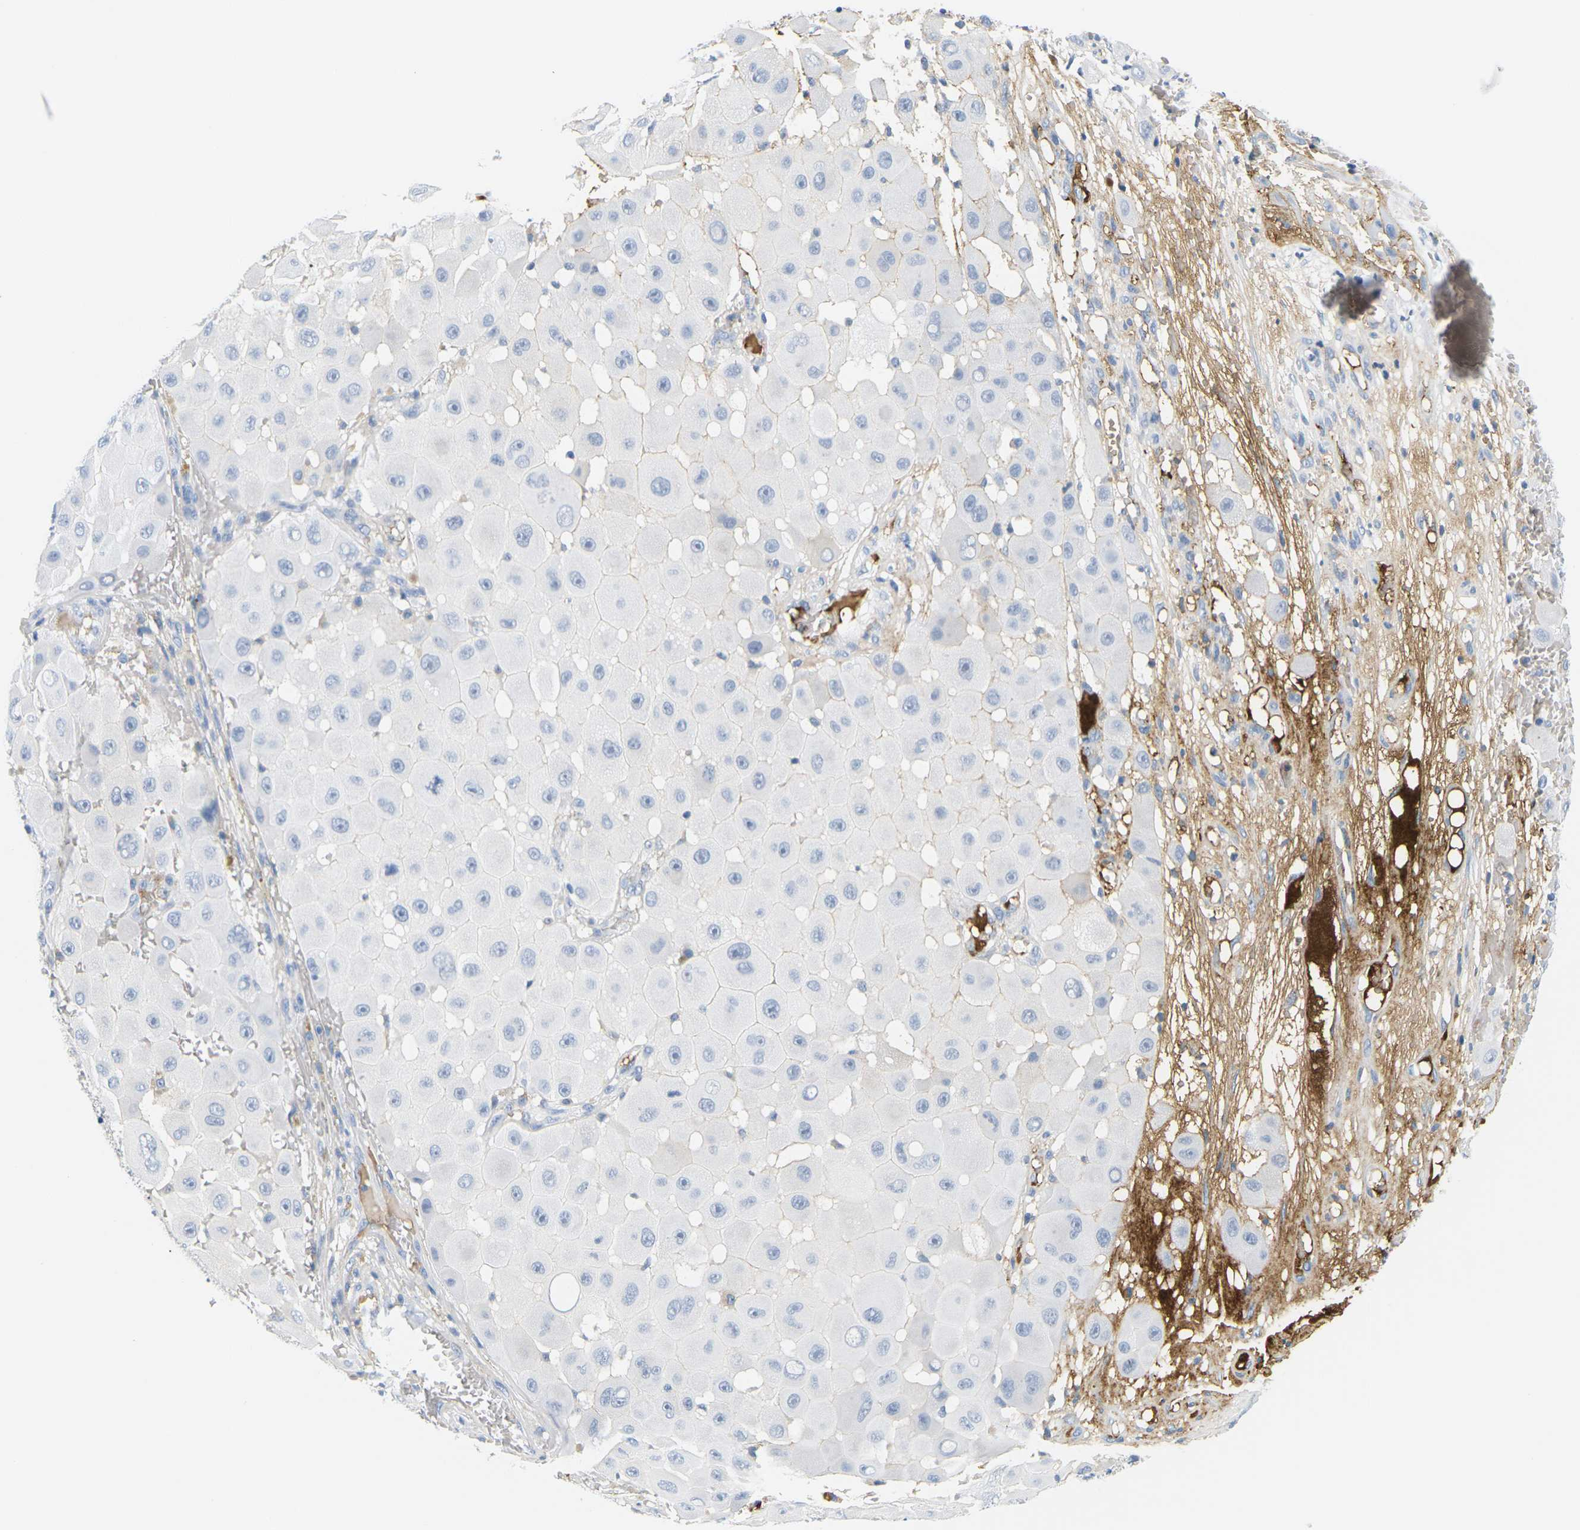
{"staining": {"intensity": "negative", "quantity": "none", "location": "none"}, "tissue": "melanoma", "cell_type": "Tumor cells", "image_type": "cancer", "snomed": [{"axis": "morphology", "description": "Malignant melanoma, NOS"}, {"axis": "topography", "description": "Skin"}], "caption": "Melanoma stained for a protein using immunohistochemistry demonstrates no positivity tumor cells.", "gene": "APOB", "patient": {"sex": "female", "age": 81}}